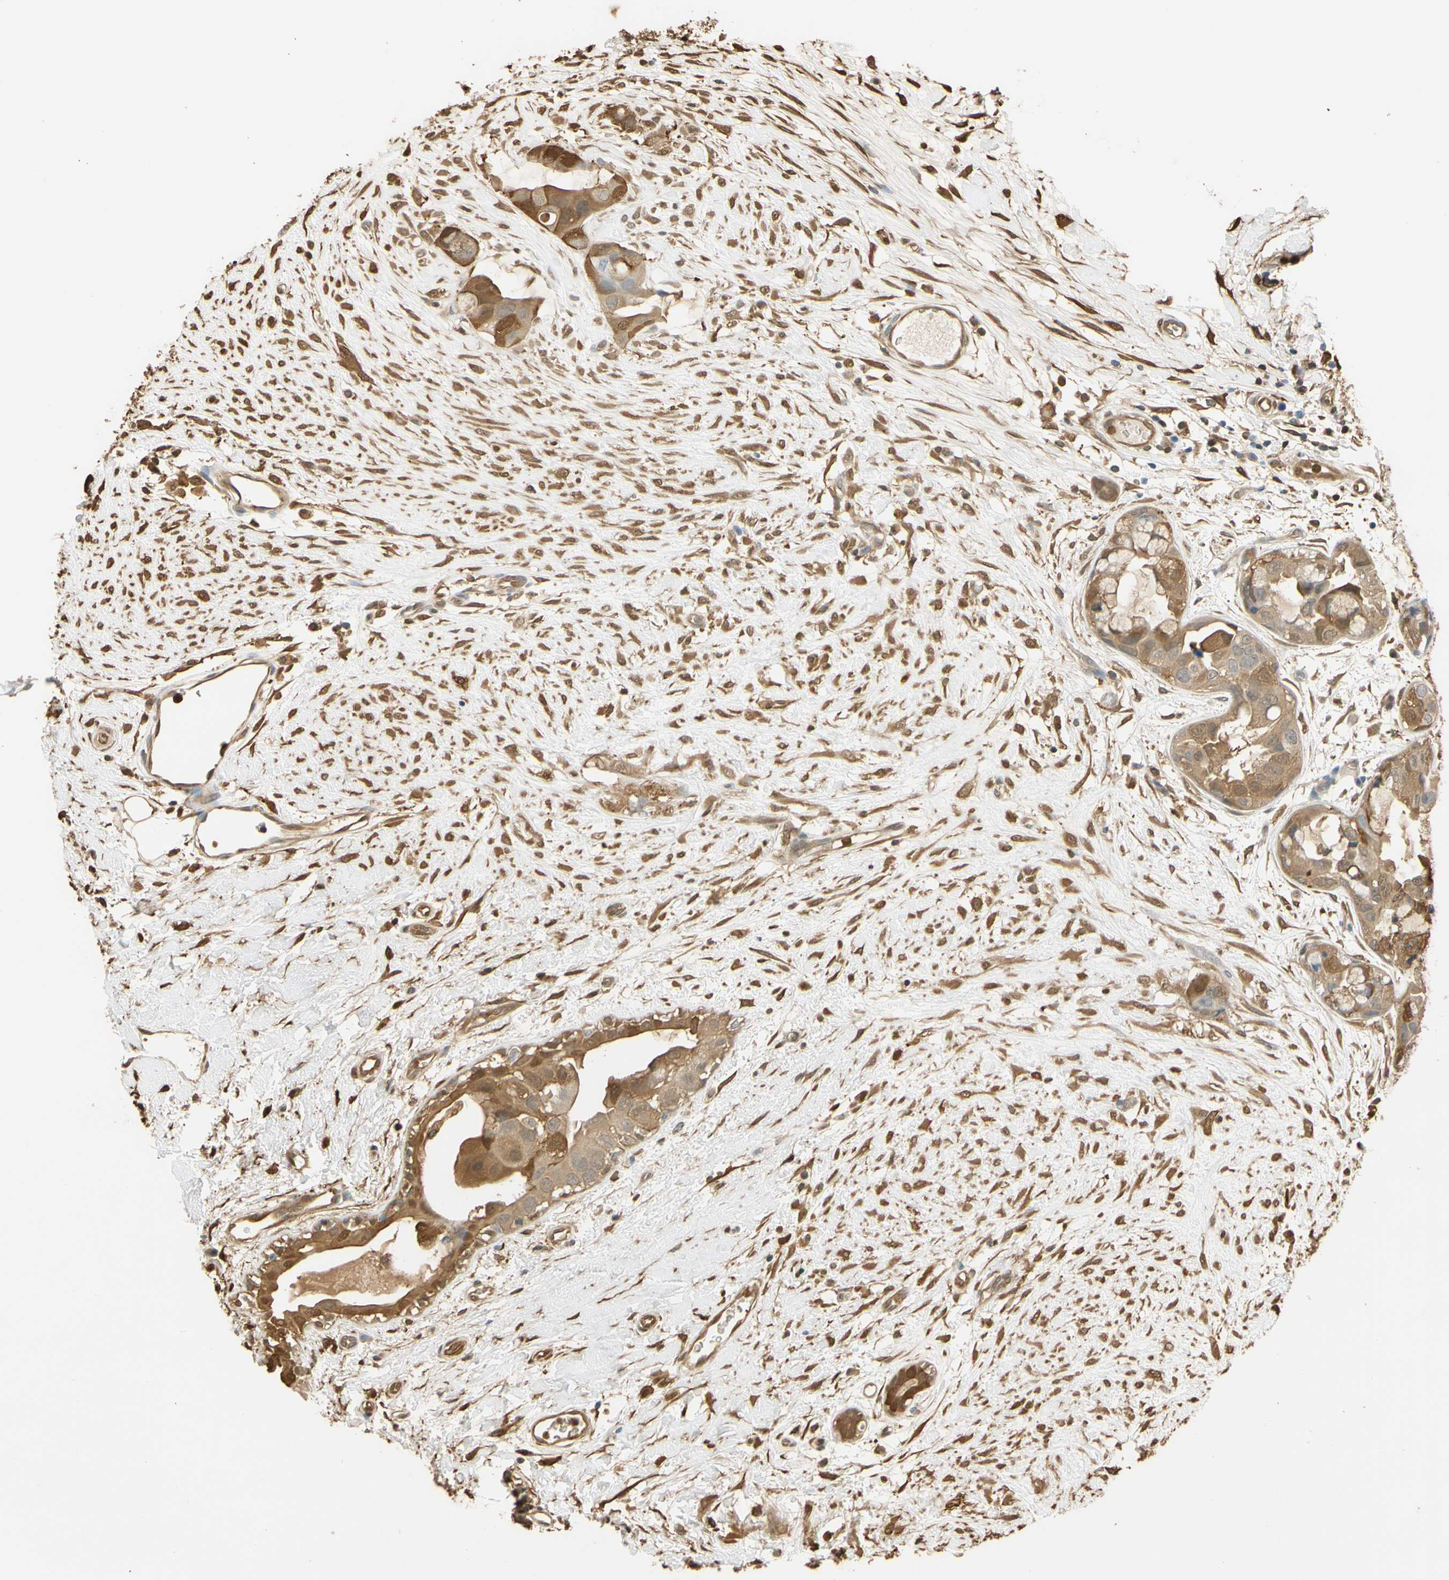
{"staining": {"intensity": "moderate", "quantity": ">75%", "location": "cytoplasmic/membranous"}, "tissue": "breast cancer", "cell_type": "Tumor cells", "image_type": "cancer", "snomed": [{"axis": "morphology", "description": "Duct carcinoma"}, {"axis": "topography", "description": "Breast"}], "caption": "Moderate cytoplasmic/membranous protein expression is appreciated in approximately >75% of tumor cells in infiltrating ductal carcinoma (breast). (Brightfield microscopy of DAB IHC at high magnification).", "gene": "S100A6", "patient": {"sex": "female", "age": 40}}